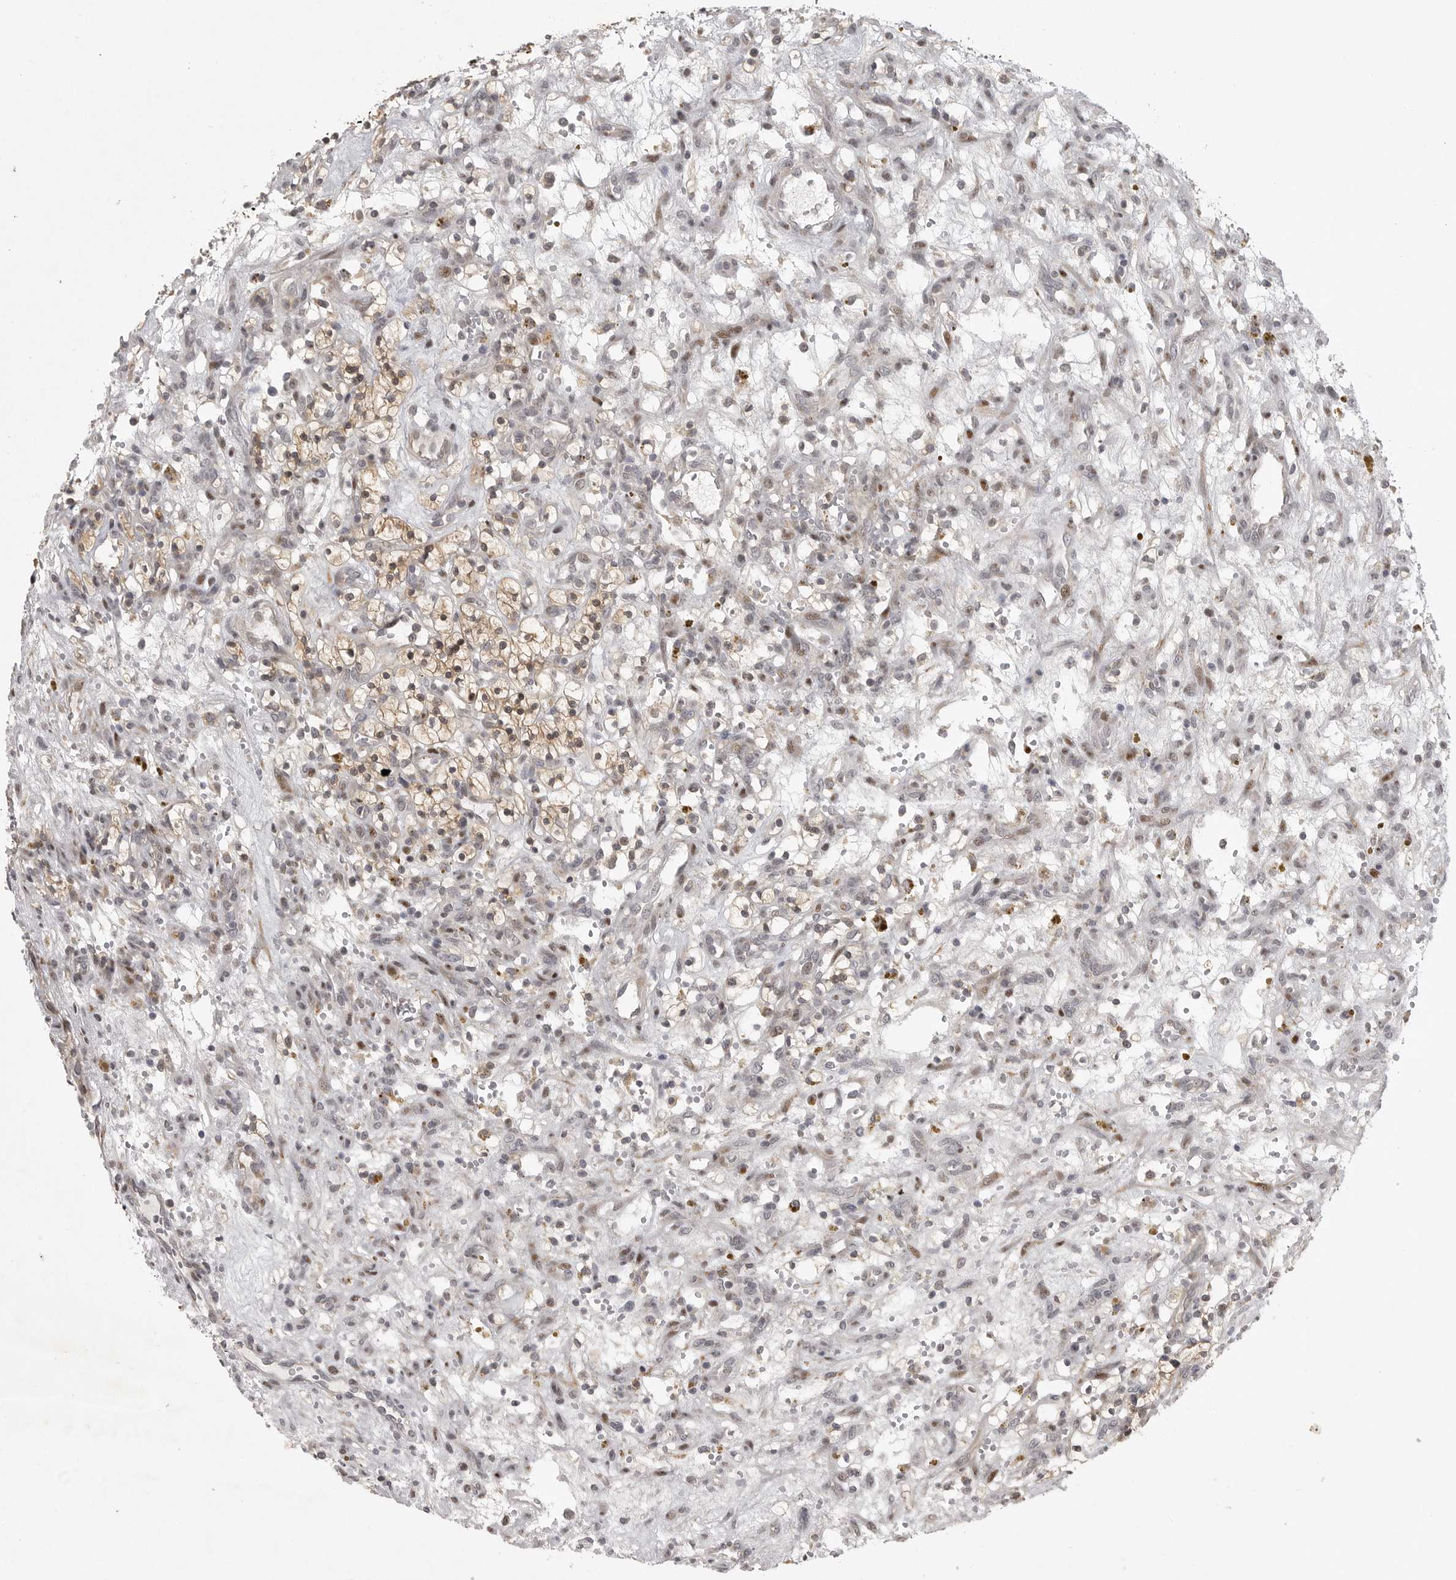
{"staining": {"intensity": "moderate", "quantity": "25%-75%", "location": "cytoplasmic/membranous,nuclear"}, "tissue": "renal cancer", "cell_type": "Tumor cells", "image_type": "cancer", "snomed": [{"axis": "morphology", "description": "Adenocarcinoma, NOS"}, {"axis": "topography", "description": "Kidney"}], "caption": "Brown immunohistochemical staining in adenocarcinoma (renal) exhibits moderate cytoplasmic/membranous and nuclear expression in approximately 25%-75% of tumor cells.", "gene": "POLE2", "patient": {"sex": "female", "age": 57}}